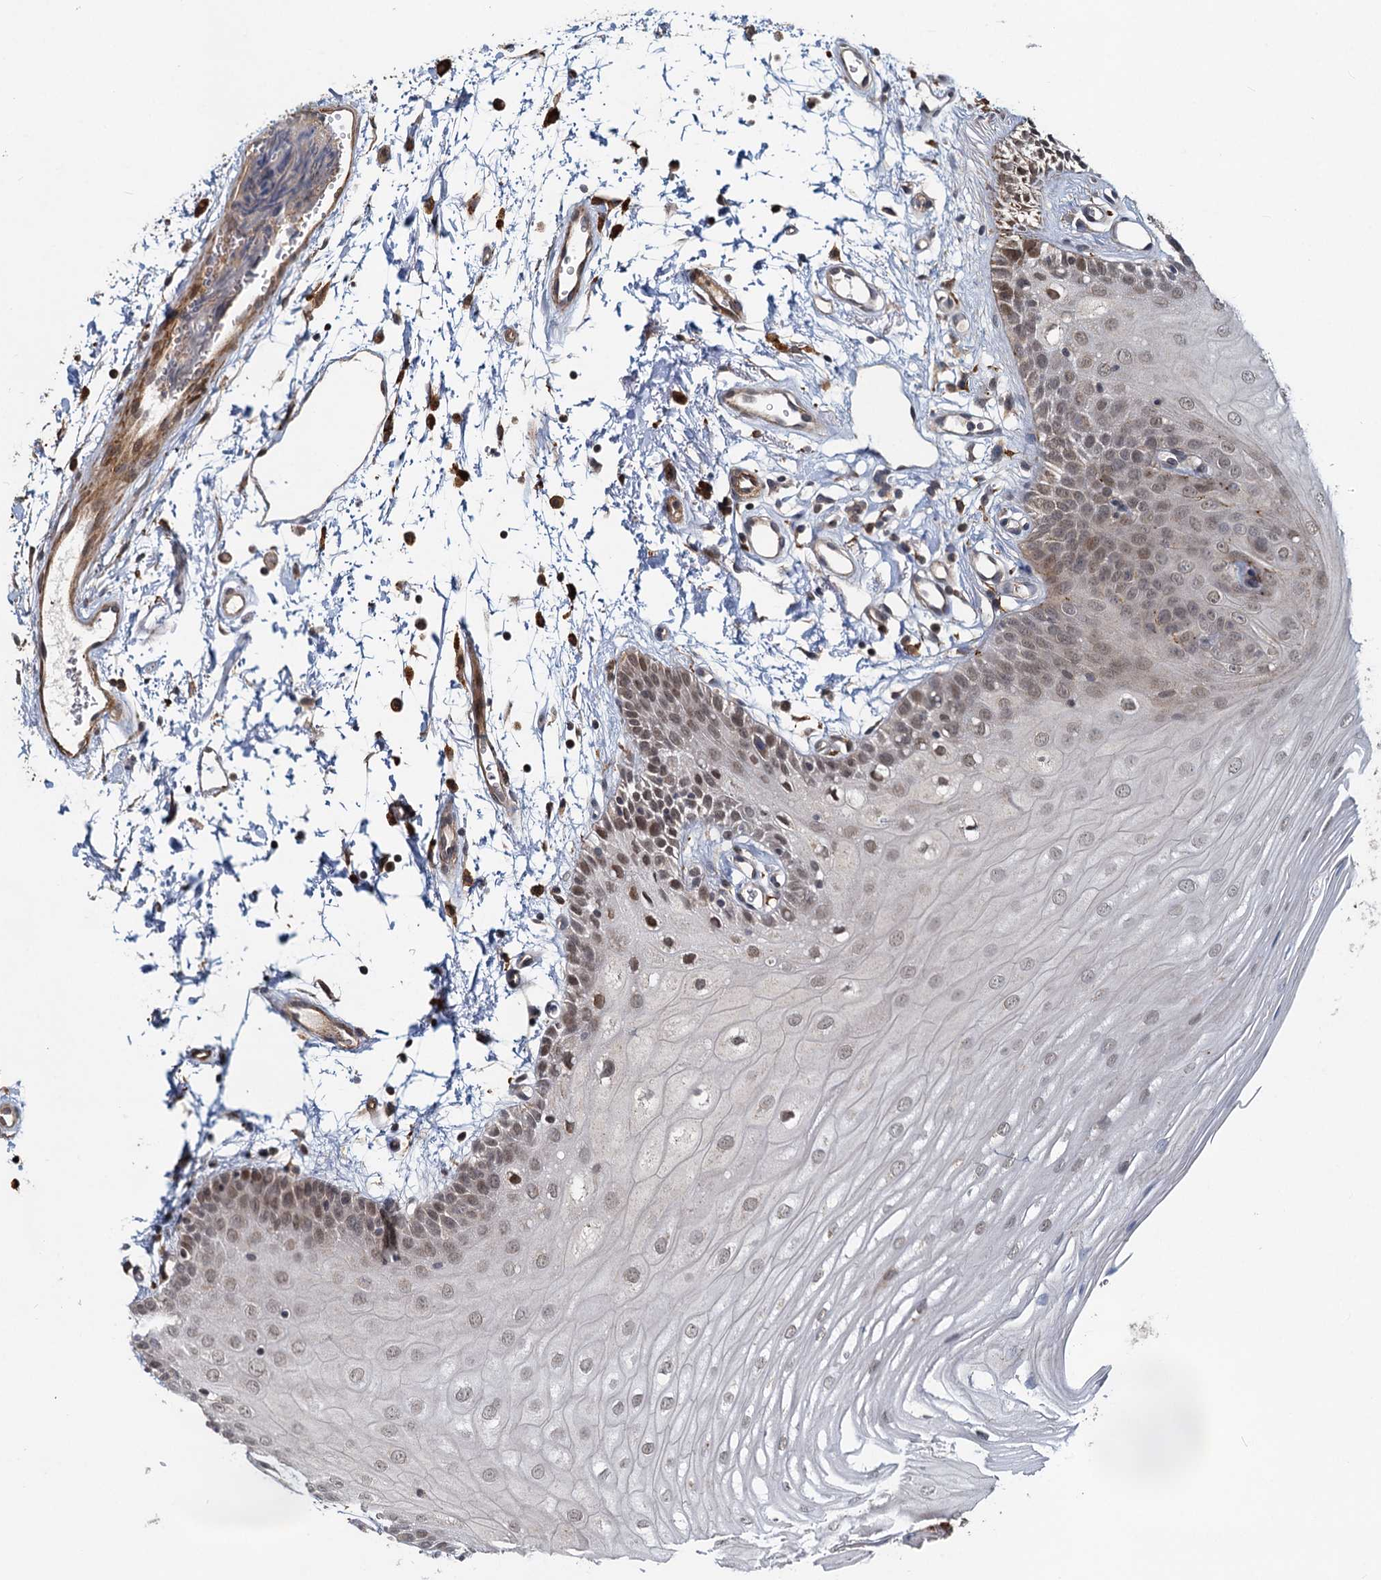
{"staining": {"intensity": "moderate", "quantity": "25%-75%", "location": "nuclear"}, "tissue": "oral mucosa", "cell_type": "Squamous epithelial cells", "image_type": "normal", "snomed": [{"axis": "morphology", "description": "Normal tissue, NOS"}, {"axis": "topography", "description": "Oral tissue"}, {"axis": "topography", "description": "Tounge, NOS"}], "caption": "Immunohistochemistry image of unremarkable oral mucosa stained for a protein (brown), which reveals medium levels of moderate nuclear expression in approximately 25%-75% of squamous epithelial cells.", "gene": "TRIM23", "patient": {"sex": "female", "age": 73}}